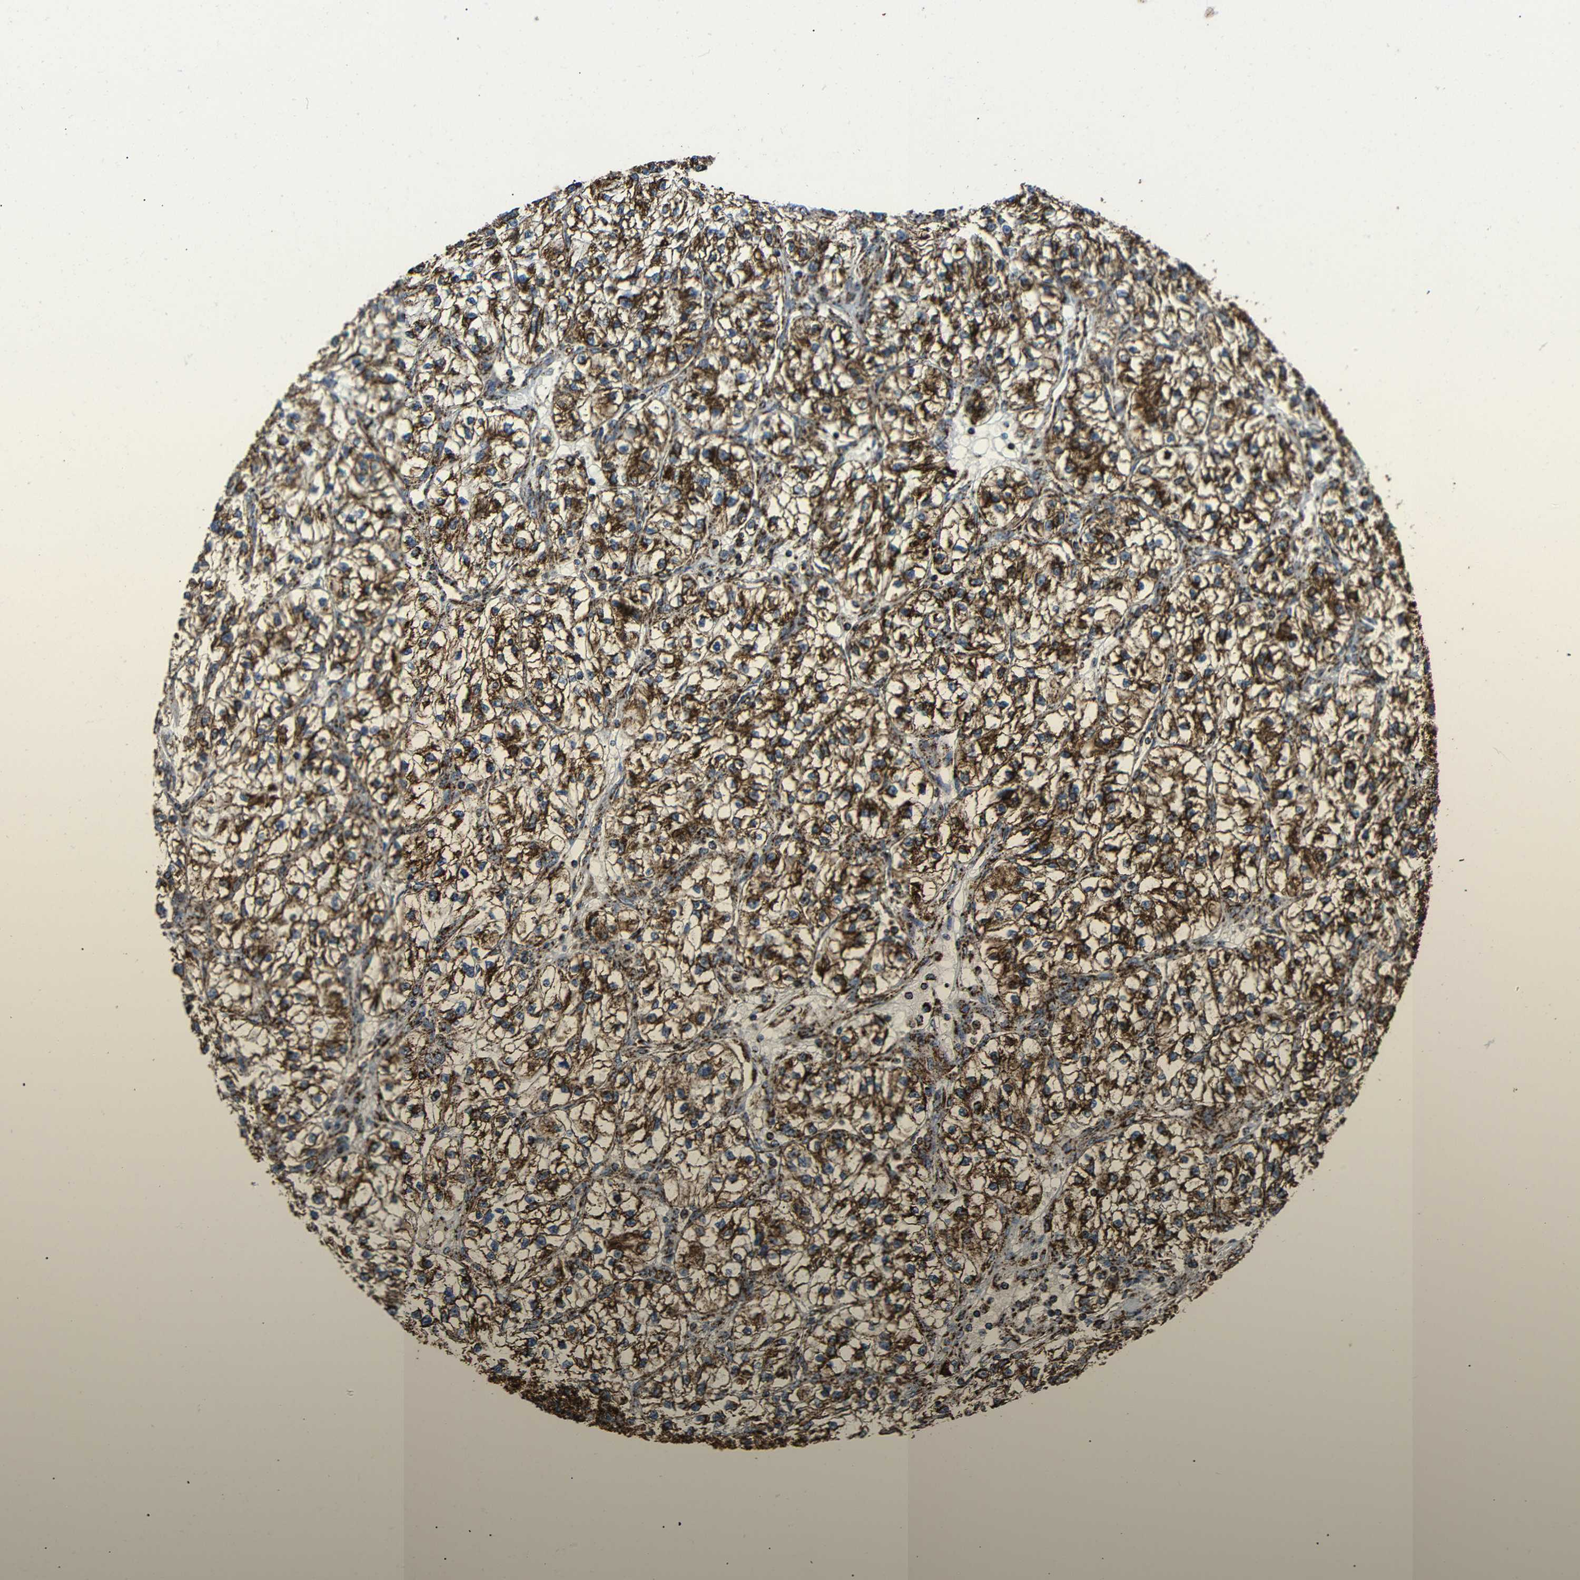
{"staining": {"intensity": "strong", "quantity": ">75%", "location": "cytoplasmic/membranous"}, "tissue": "renal cancer", "cell_type": "Tumor cells", "image_type": "cancer", "snomed": [{"axis": "morphology", "description": "Adenocarcinoma, NOS"}, {"axis": "topography", "description": "Kidney"}], "caption": "Renal cancer (adenocarcinoma) stained for a protein (brown) demonstrates strong cytoplasmic/membranous positive positivity in about >75% of tumor cells.", "gene": "ATP5F1A", "patient": {"sex": "female", "age": 57}}